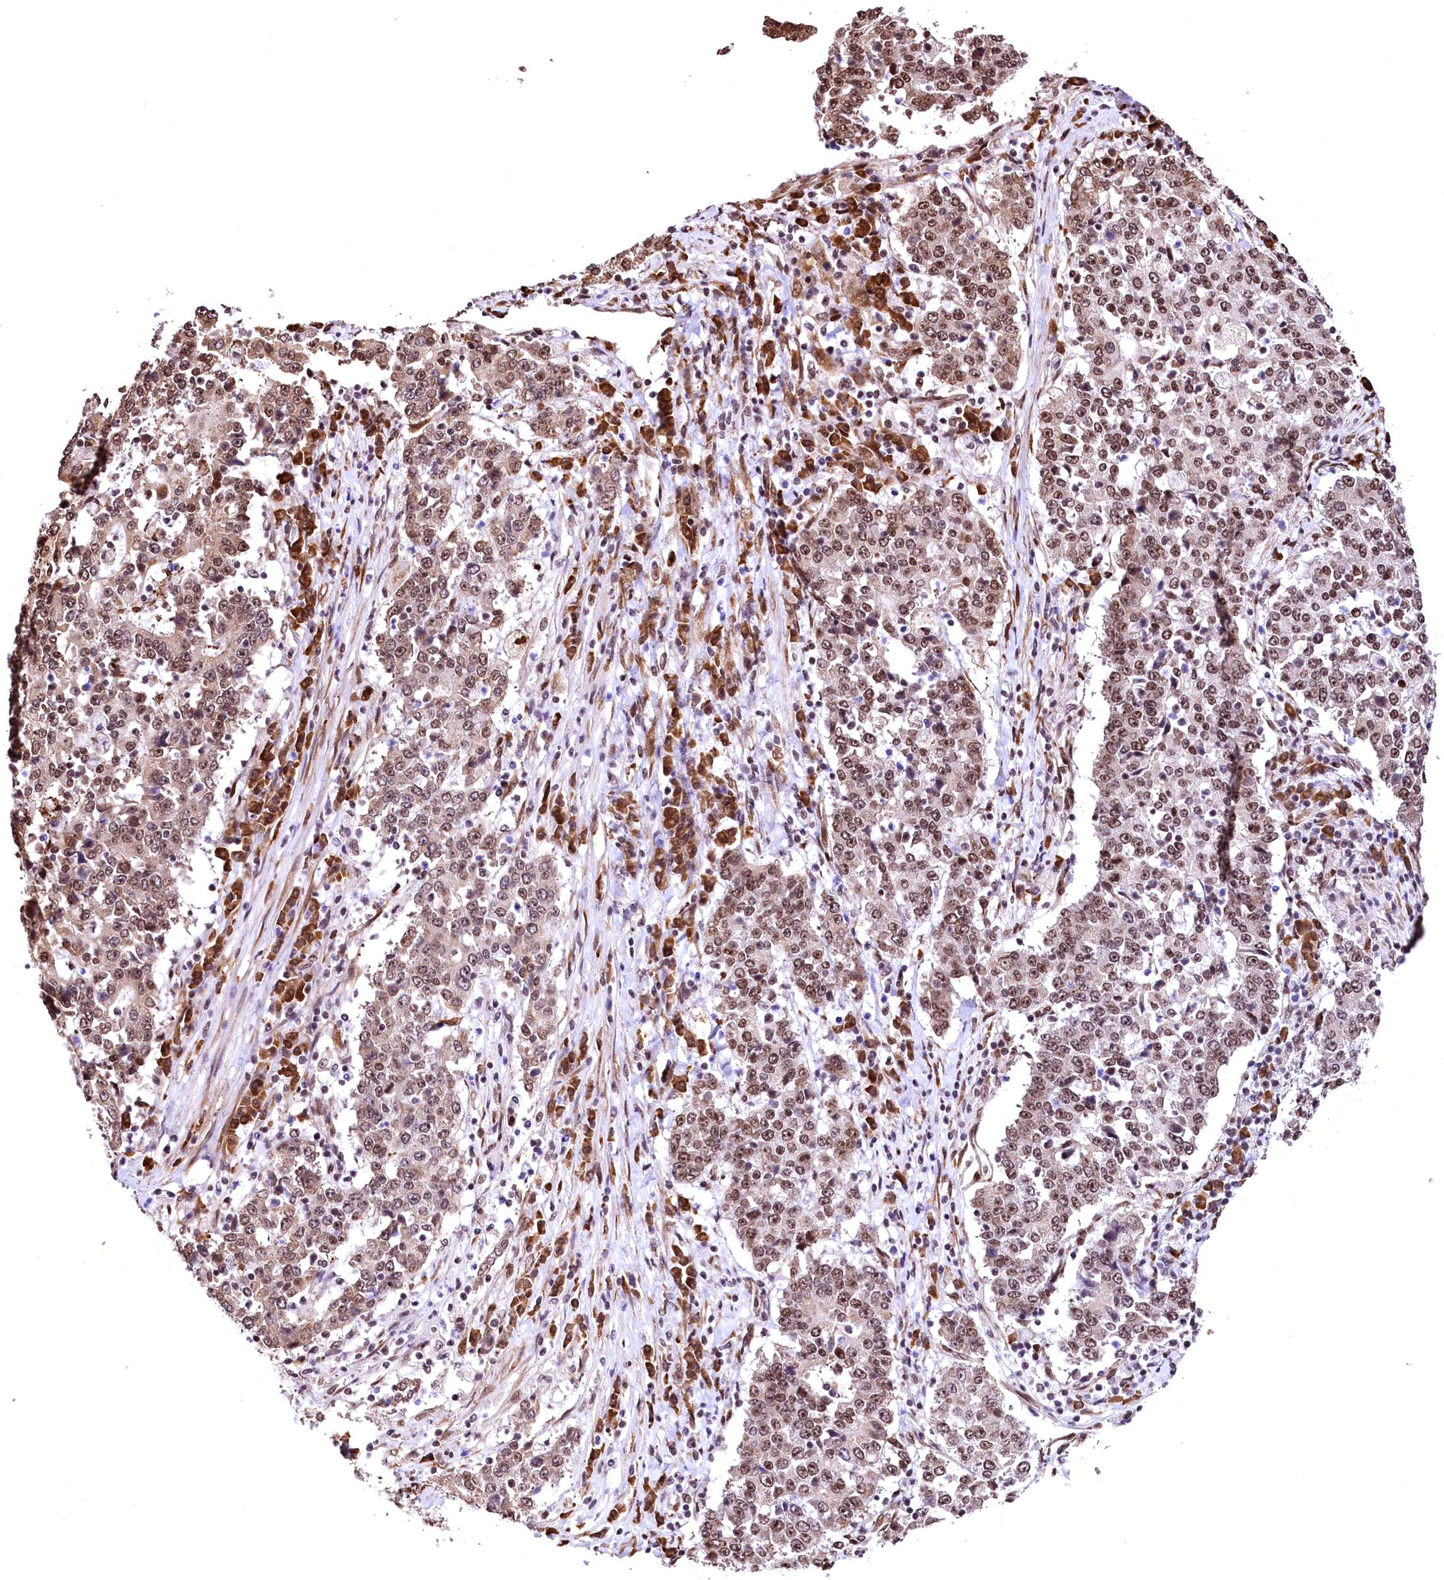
{"staining": {"intensity": "moderate", "quantity": ">75%", "location": "nuclear"}, "tissue": "stomach cancer", "cell_type": "Tumor cells", "image_type": "cancer", "snomed": [{"axis": "morphology", "description": "Adenocarcinoma, NOS"}, {"axis": "topography", "description": "Stomach"}], "caption": "The histopathology image shows a brown stain indicating the presence of a protein in the nuclear of tumor cells in stomach cancer (adenocarcinoma). (DAB IHC with brightfield microscopy, high magnification).", "gene": "PDS5B", "patient": {"sex": "male", "age": 59}}